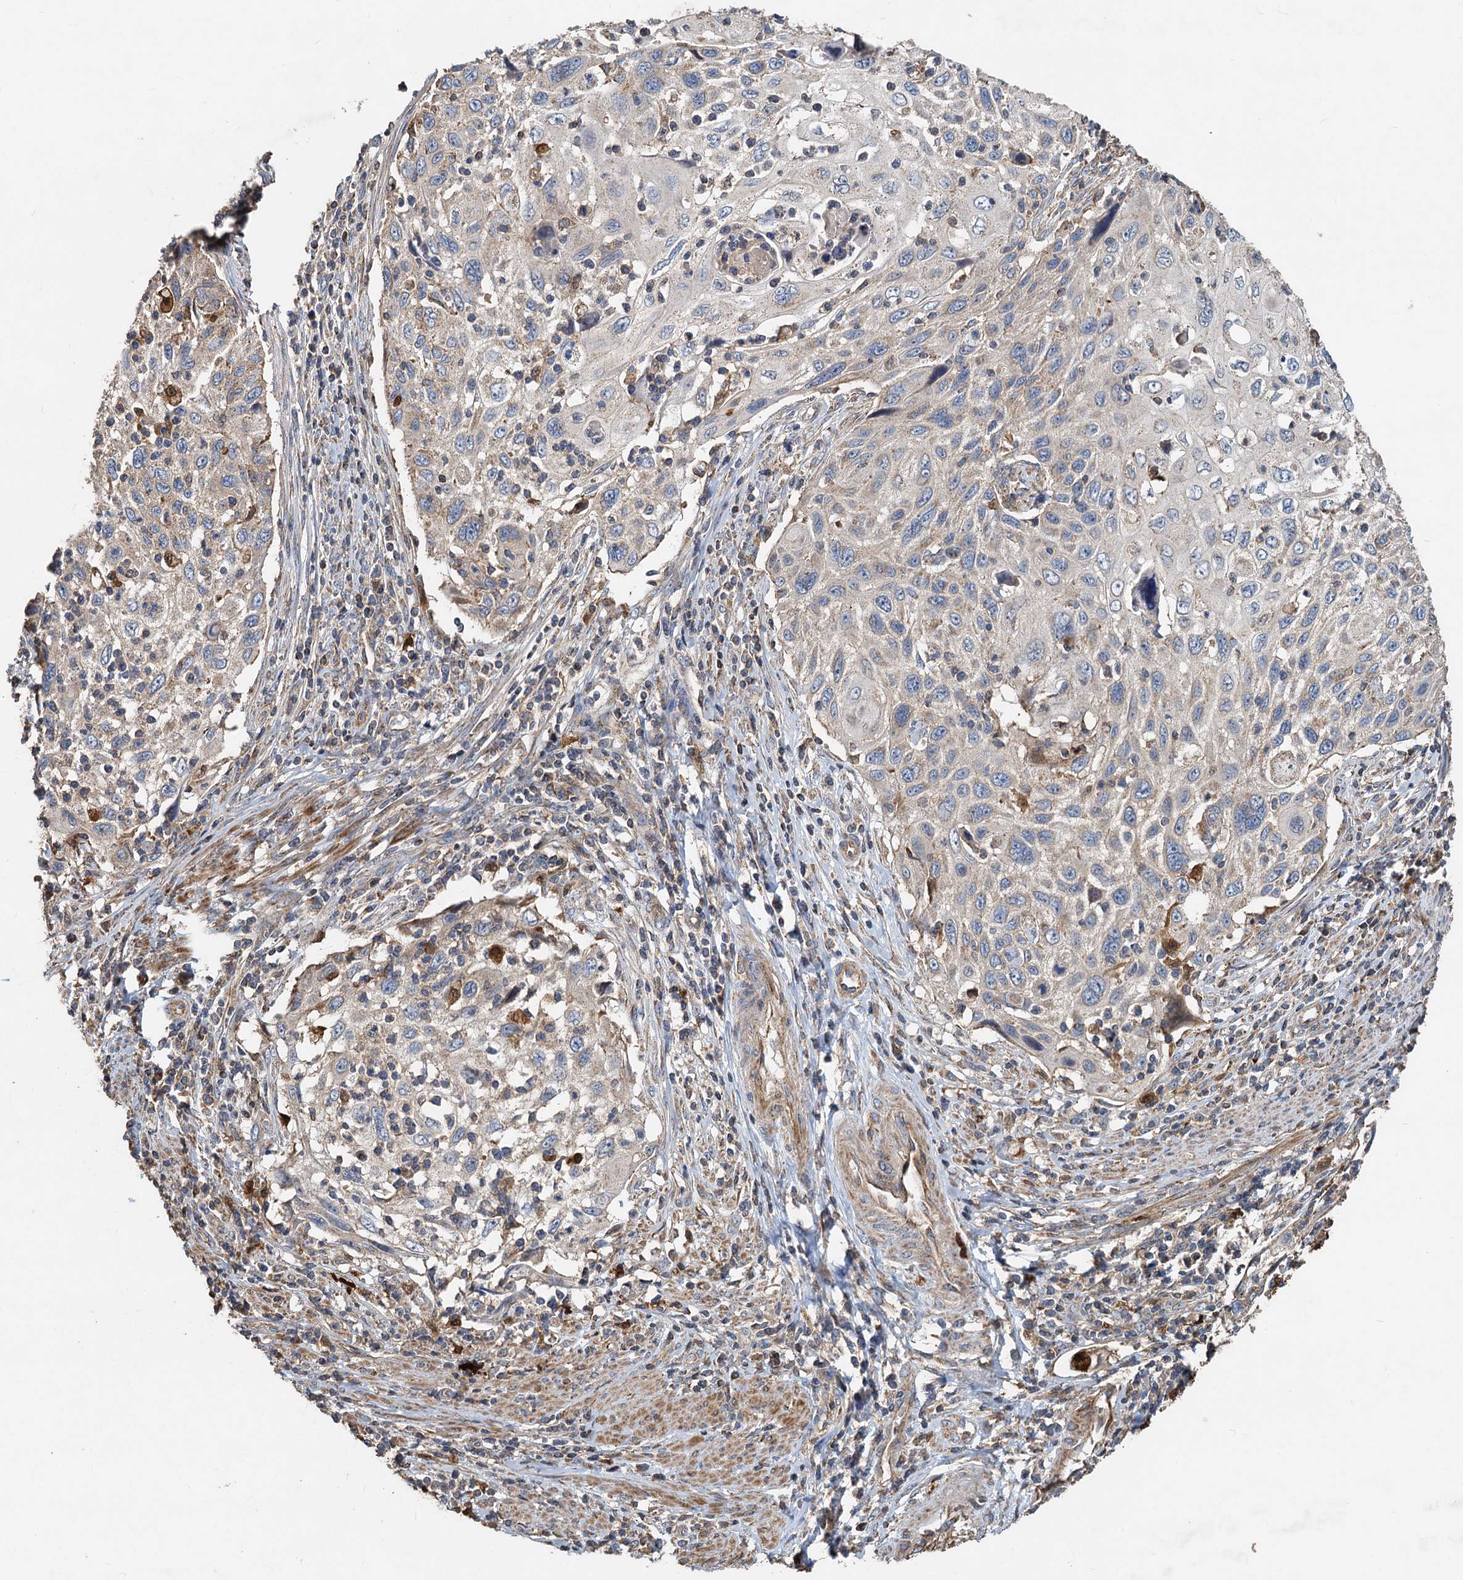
{"staining": {"intensity": "weak", "quantity": "<25%", "location": "cytoplasmic/membranous"}, "tissue": "cervical cancer", "cell_type": "Tumor cells", "image_type": "cancer", "snomed": [{"axis": "morphology", "description": "Squamous cell carcinoma, NOS"}, {"axis": "topography", "description": "Cervix"}], "caption": "Immunohistochemistry photomicrograph of neoplastic tissue: human squamous cell carcinoma (cervical) stained with DAB demonstrates no significant protein positivity in tumor cells. The staining was performed using DAB to visualize the protein expression in brown, while the nuclei were stained in blue with hematoxylin (Magnification: 20x).", "gene": "SDS", "patient": {"sex": "female", "age": 70}}